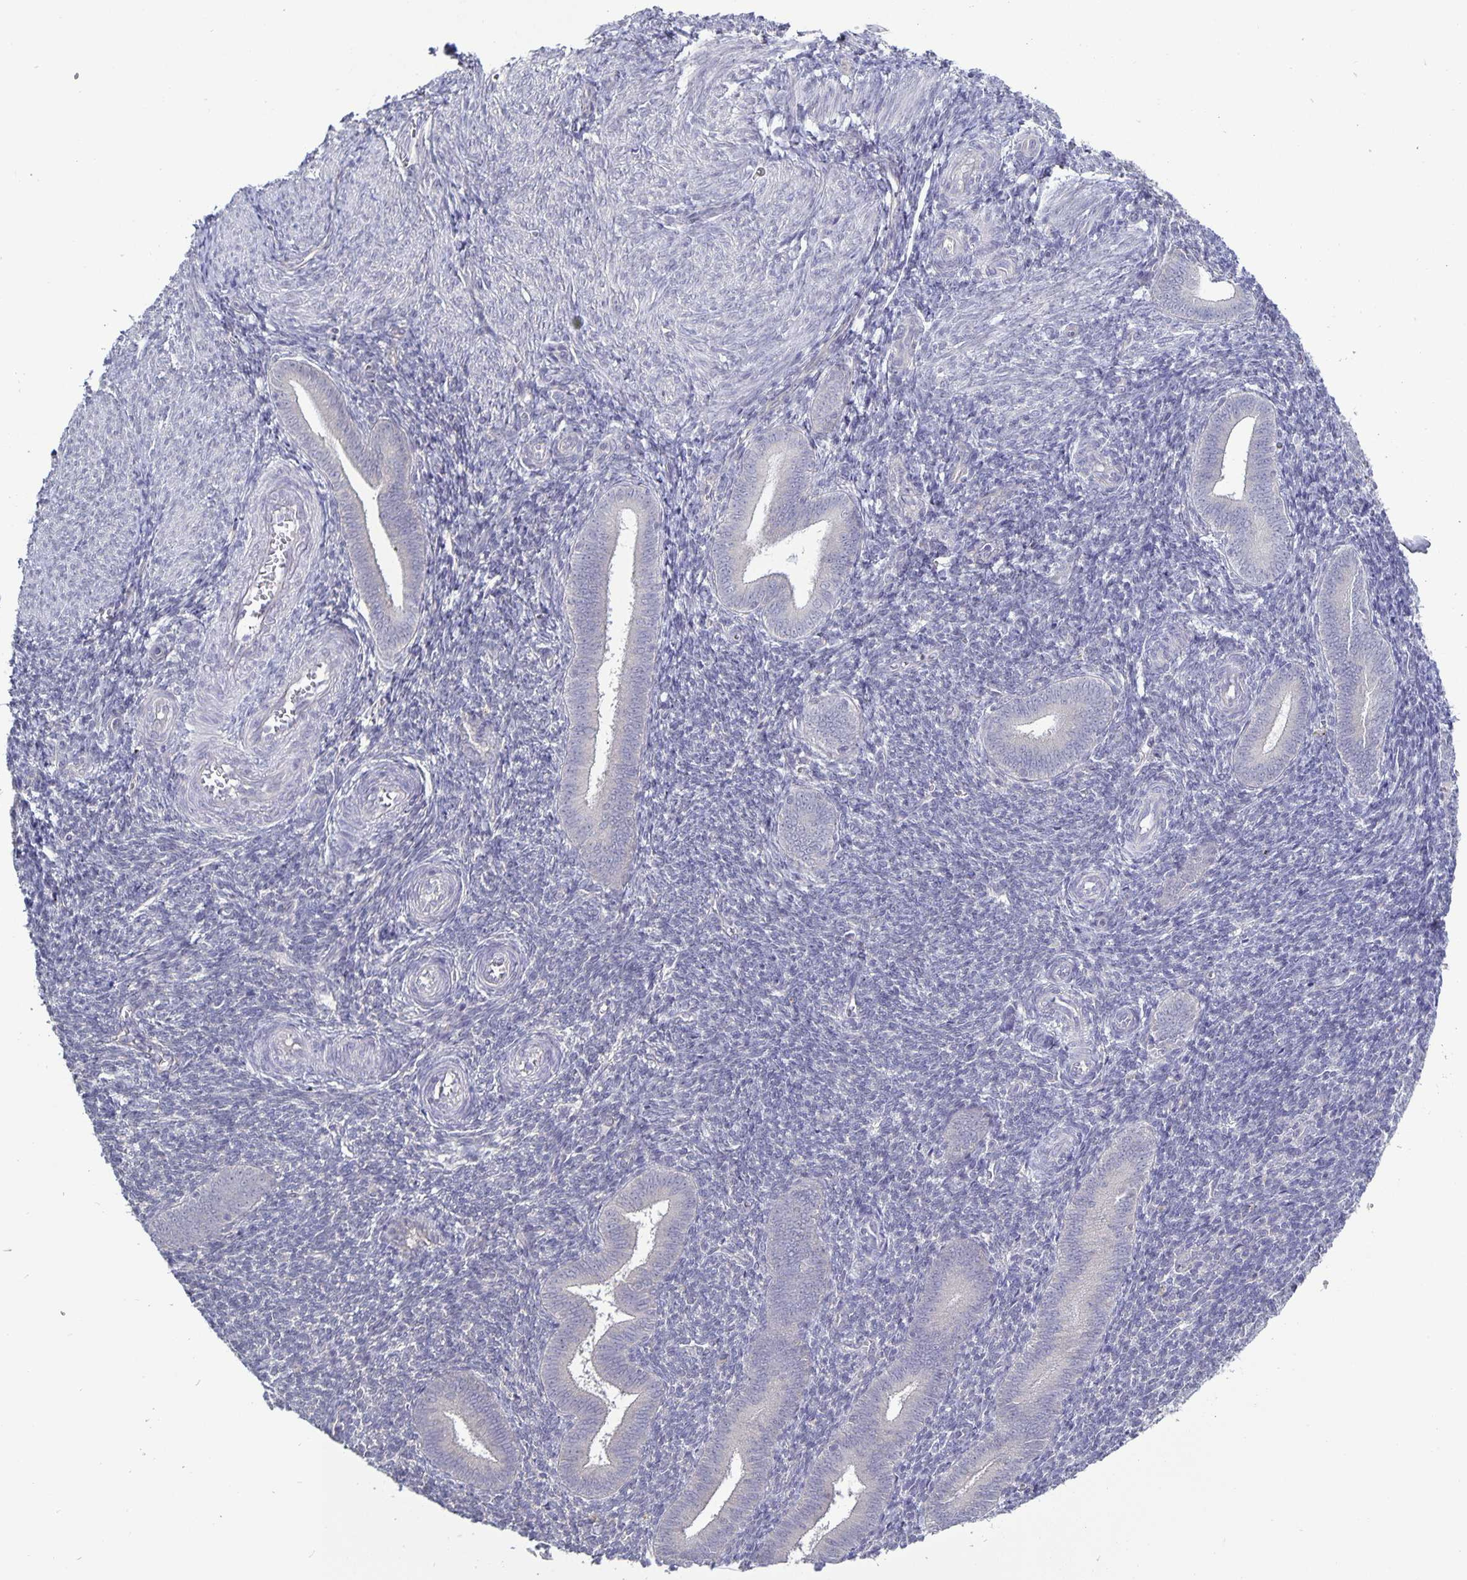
{"staining": {"intensity": "negative", "quantity": "none", "location": "none"}, "tissue": "endometrium", "cell_type": "Cells in endometrial stroma", "image_type": "normal", "snomed": [{"axis": "morphology", "description": "Normal tissue, NOS"}, {"axis": "topography", "description": "Endometrium"}], "caption": "Immunohistochemistry (IHC) micrograph of normal endometrium: human endometrium stained with DAB (3,3'-diaminobenzidine) exhibits no significant protein positivity in cells in endometrial stroma.", "gene": "PLCB3", "patient": {"sex": "female", "age": 25}}